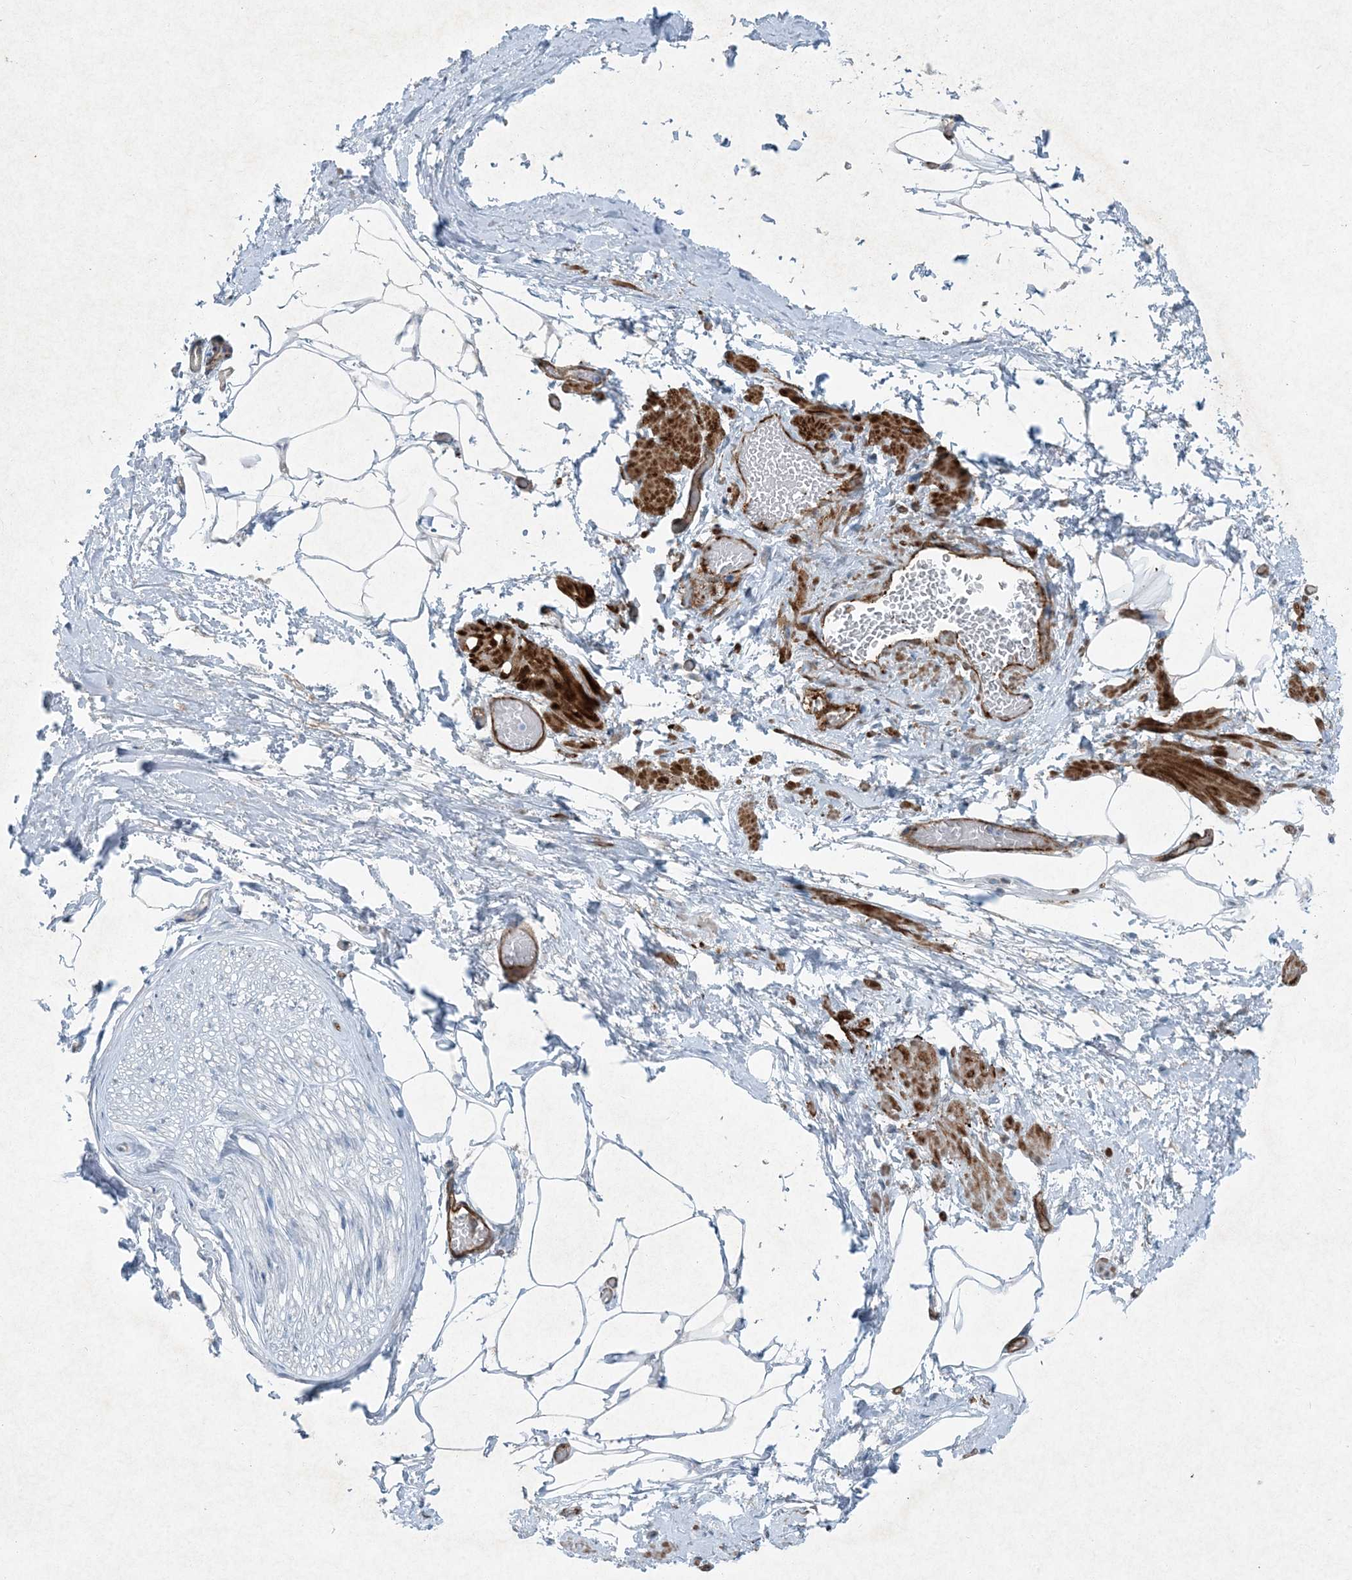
{"staining": {"intensity": "negative", "quantity": "none", "location": "none"}, "tissue": "adipose tissue", "cell_type": "Adipocytes", "image_type": "normal", "snomed": [{"axis": "morphology", "description": "Normal tissue, NOS"}, {"axis": "morphology", "description": "Adenocarcinoma, Low grade"}, {"axis": "topography", "description": "Prostate"}, {"axis": "topography", "description": "Peripheral nerve tissue"}], "caption": "The image exhibits no staining of adipocytes in benign adipose tissue. The staining was performed using DAB to visualize the protein expression in brown, while the nuclei were stained in blue with hematoxylin (Magnification: 20x).", "gene": "PGM5", "patient": {"sex": "male", "age": 63}}